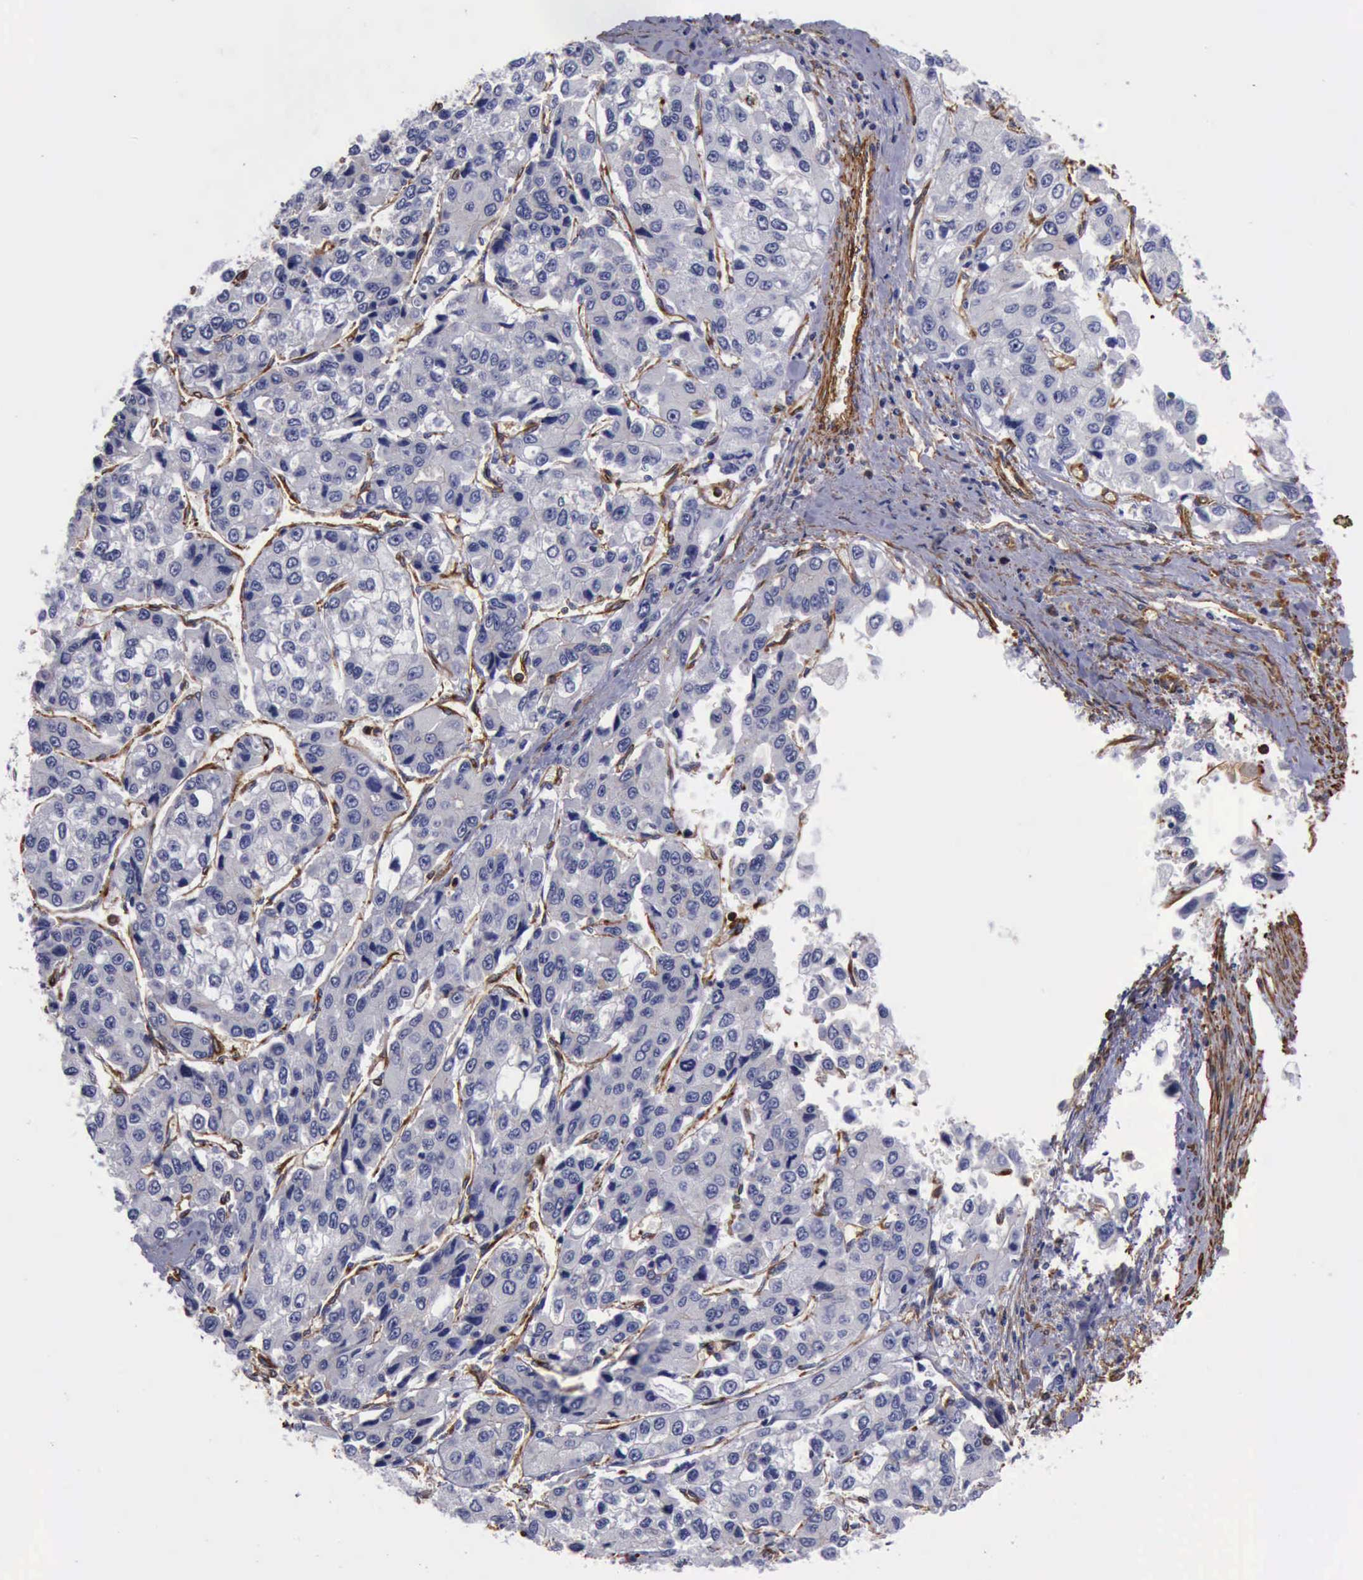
{"staining": {"intensity": "negative", "quantity": "none", "location": "none"}, "tissue": "liver cancer", "cell_type": "Tumor cells", "image_type": "cancer", "snomed": [{"axis": "morphology", "description": "Carcinoma, Hepatocellular, NOS"}, {"axis": "topography", "description": "Liver"}], "caption": "Image shows no protein expression in tumor cells of liver cancer (hepatocellular carcinoma) tissue.", "gene": "FLNA", "patient": {"sex": "female", "age": 66}}